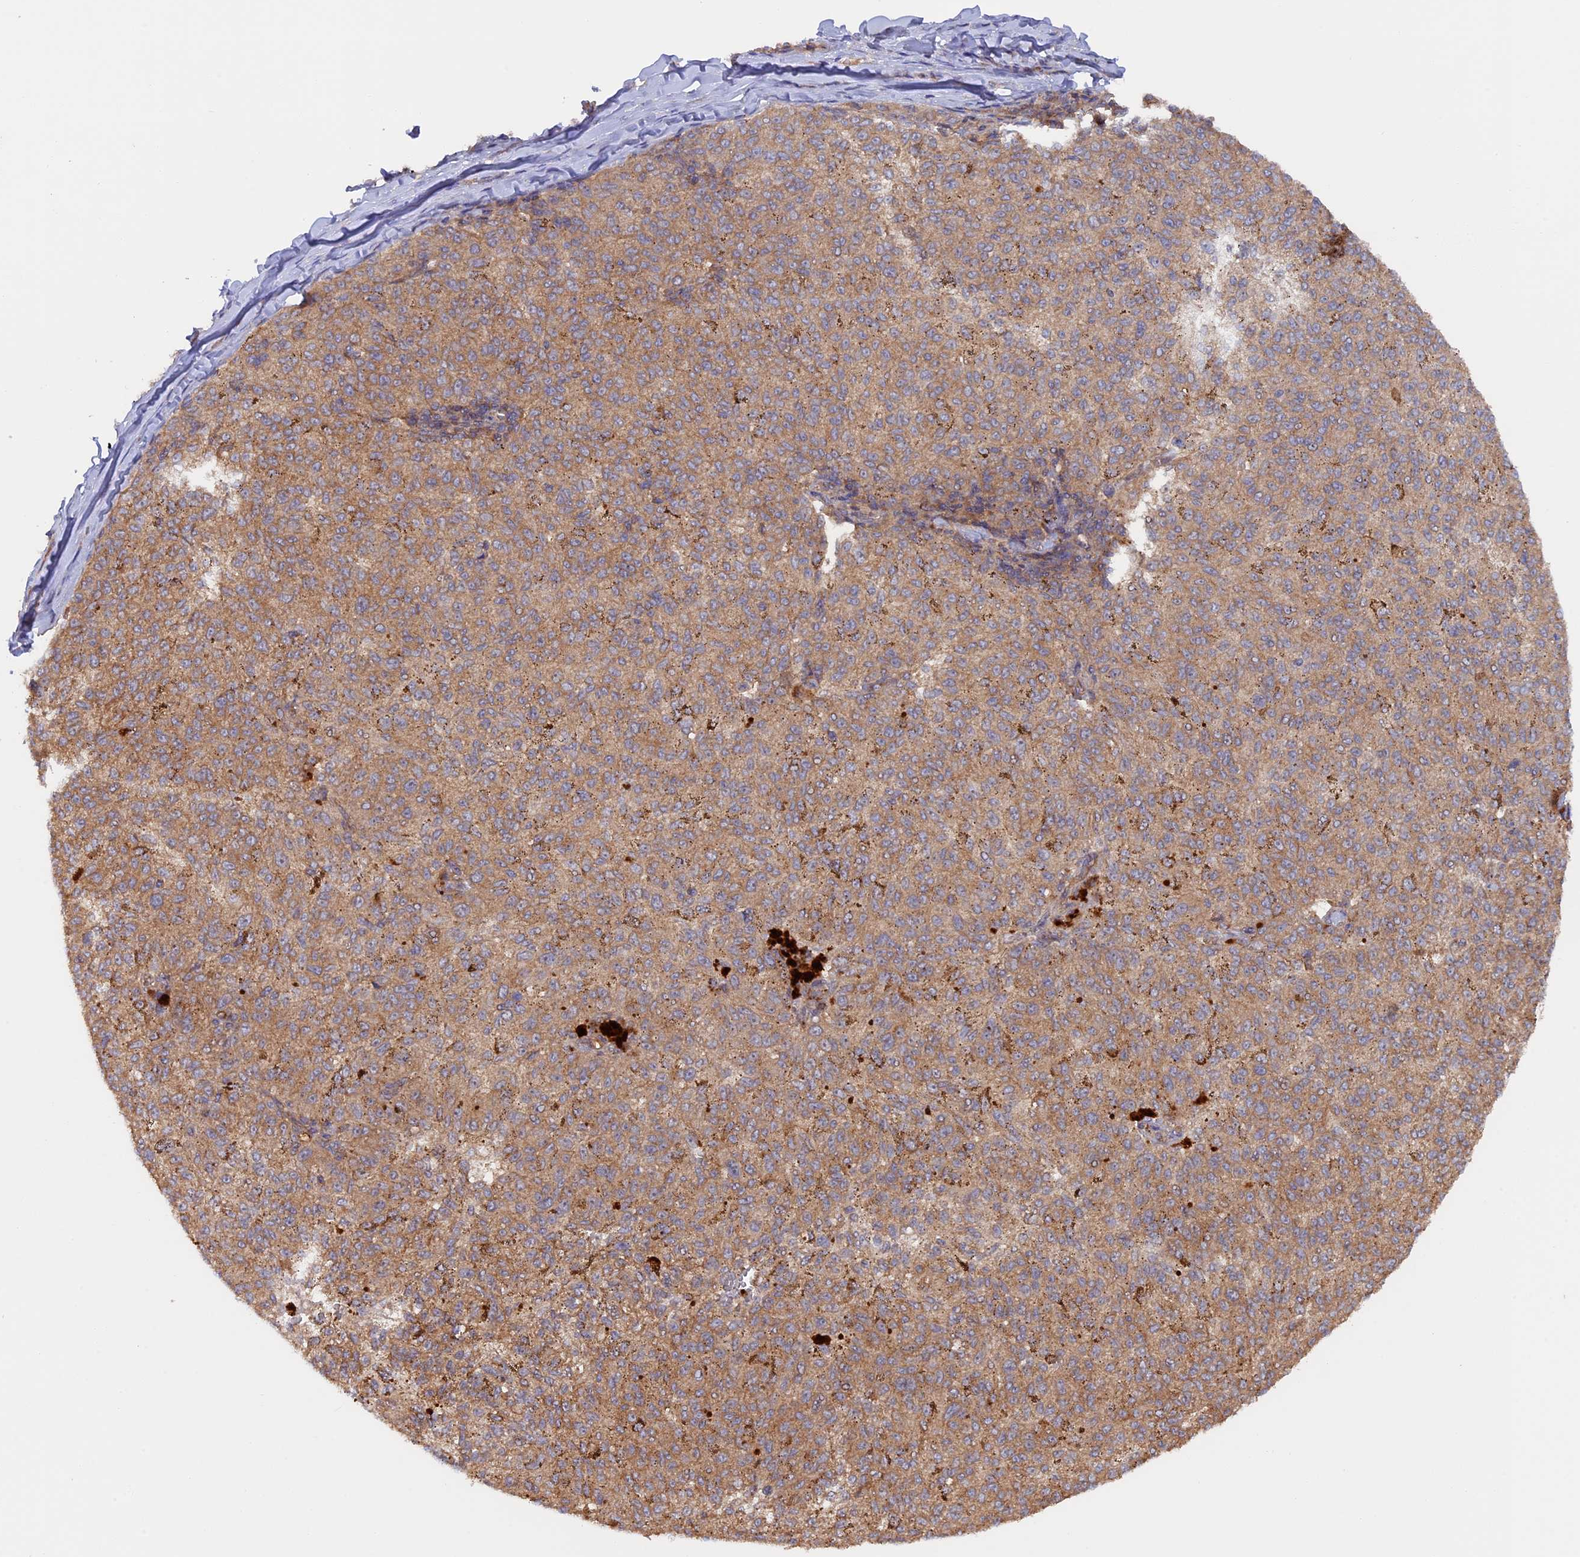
{"staining": {"intensity": "moderate", "quantity": ">75%", "location": "cytoplasmic/membranous"}, "tissue": "melanoma", "cell_type": "Tumor cells", "image_type": "cancer", "snomed": [{"axis": "morphology", "description": "Malignant melanoma, NOS"}, {"axis": "topography", "description": "Skin"}], "caption": "Human malignant melanoma stained for a protein (brown) displays moderate cytoplasmic/membranous positive expression in approximately >75% of tumor cells.", "gene": "FERMT1", "patient": {"sex": "female", "age": 72}}